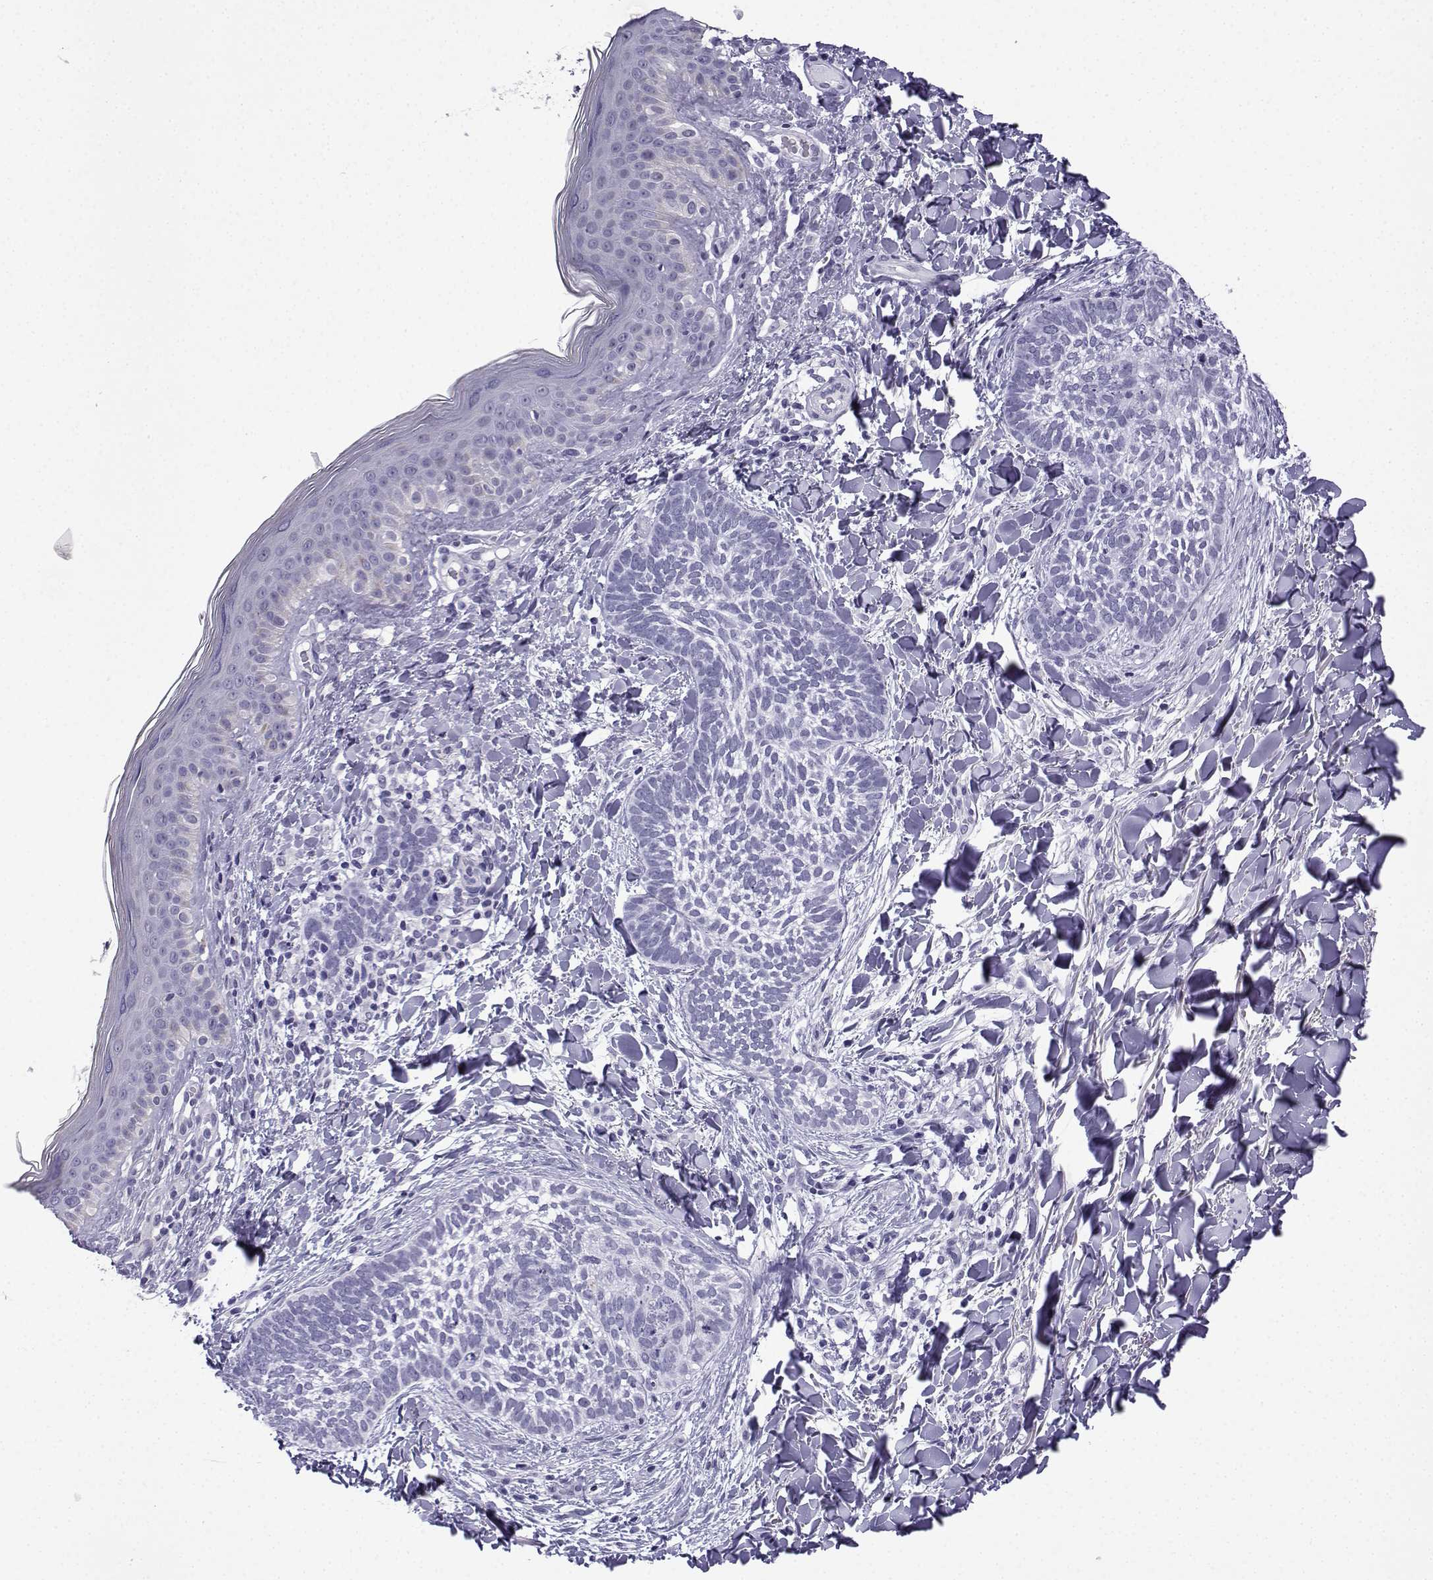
{"staining": {"intensity": "negative", "quantity": "none", "location": "none"}, "tissue": "skin cancer", "cell_type": "Tumor cells", "image_type": "cancer", "snomed": [{"axis": "morphology", "description": "Normal tissue, NOS"}, {"axis": "morphology", "description": "Basal cell carcinoma"}, {"axis": "topography", "description": "Skin"}], "caption": "The photomicrograph displays no staining of tumor cells in basal cell carcinoma (skin). (Stains: DAB immunohistochemistry with hematoxylin counter stain, Microscopy: brightfield microscopy at high magnification).", "gene": "MRGBP", "patient": {"sex": "male", "age": 46}}